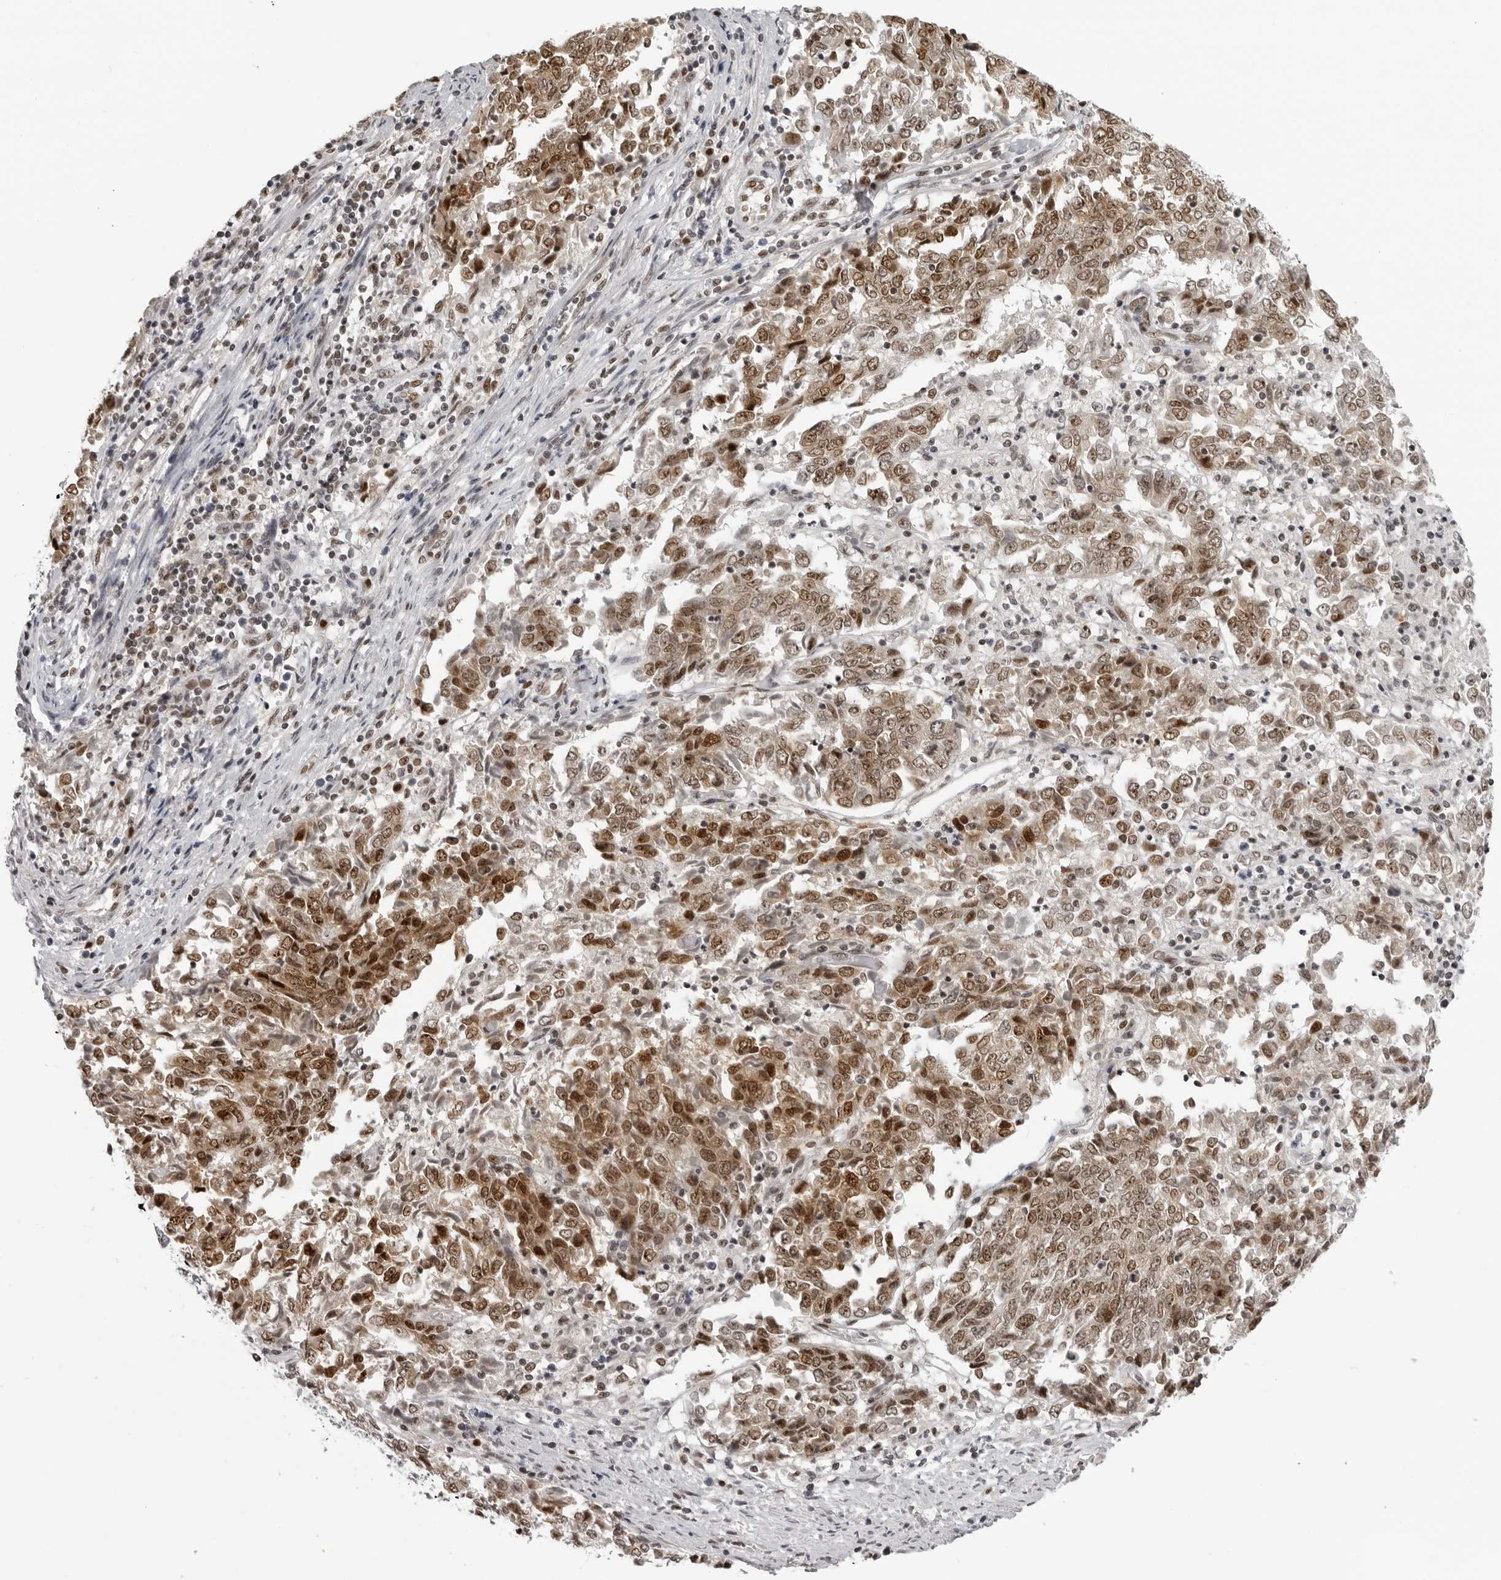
{"staining": {"intensity": "moderate", "quantity": ">75%", "location": "nuclear"}, "tissue": "endometrial cancer", "cell_type": "Tumor cells", "image_type": "cancer", "snomed": [{"axis": "morphology", "description": "Adenocarcinoma, NOS"}, {"axis": "topography", "description": "Endometrium"}], "caption": "Immunohistochemistry (IHC) staining of adenocarcinoma (endometrial), which shows medium levels of moderate nuclear positivity in about >75% of tumor cells indicating moderate nuclear protein staining. The staining was performed using DAB (brown) for protein detection and nuclei were counterstained in hematoxylin (blue).", "gene": "HEXIM2", "patient": {"sex": "female", "age": 80}}